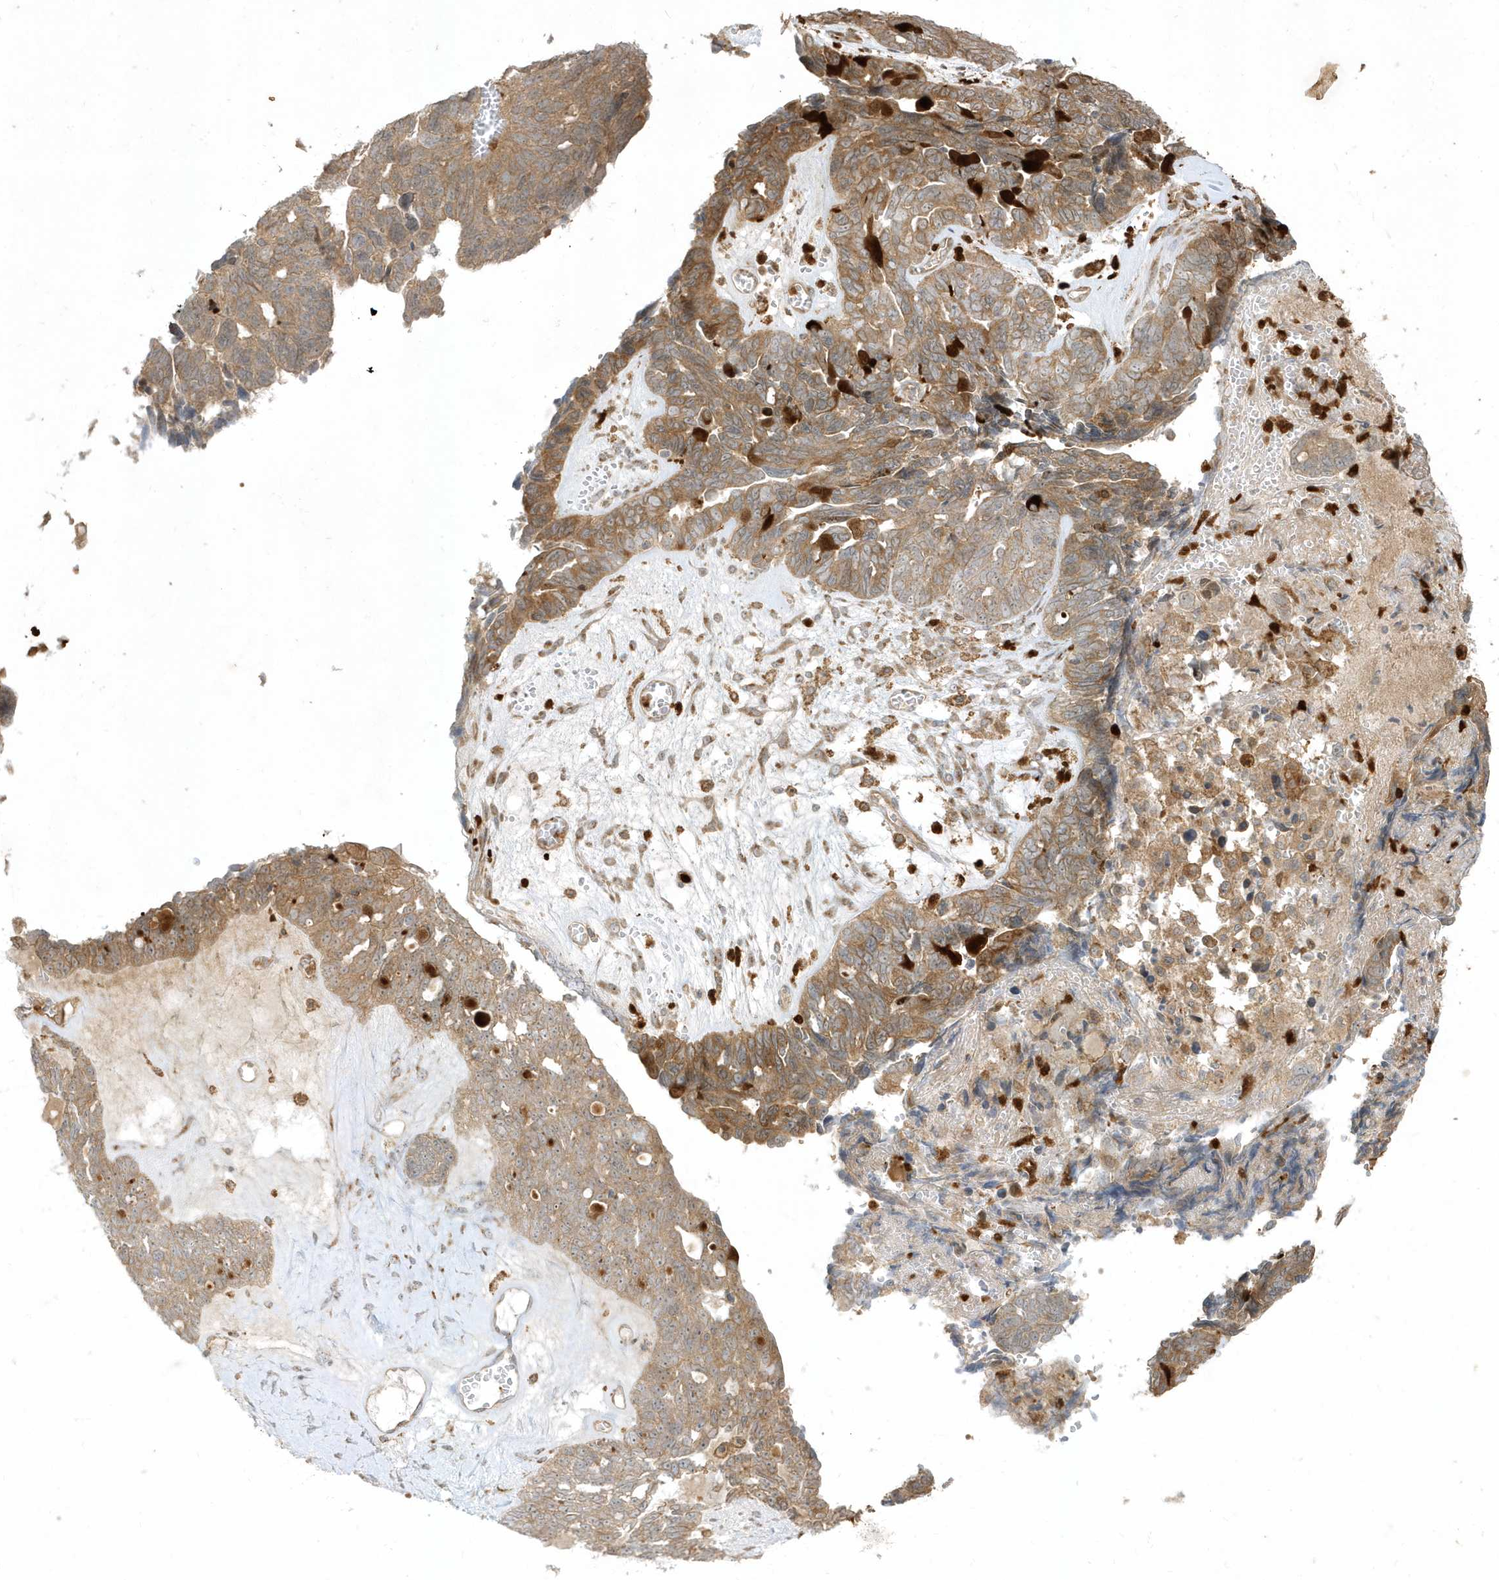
{"staining": {"intensity": "moderate", "quantity": ">75%", "location": "cytoplasmic/membranous"}, "tissue": "ovarian cancer", "cell_type": "Tumor cells", "image_type": "cancer", "snomed": [{"axis": "morphology", "description": "Cystadenocarcinoma, serous, NOS"}, {"axis": "topography", "description": "Ovary"}], "caption": "Ovarian cancer (serous cystadenocarcinoma) stained with a protein marker shows moderate staining in tumor cells.", "gene": "IFT57", "patient": {"sex": "female", "age": 79}}